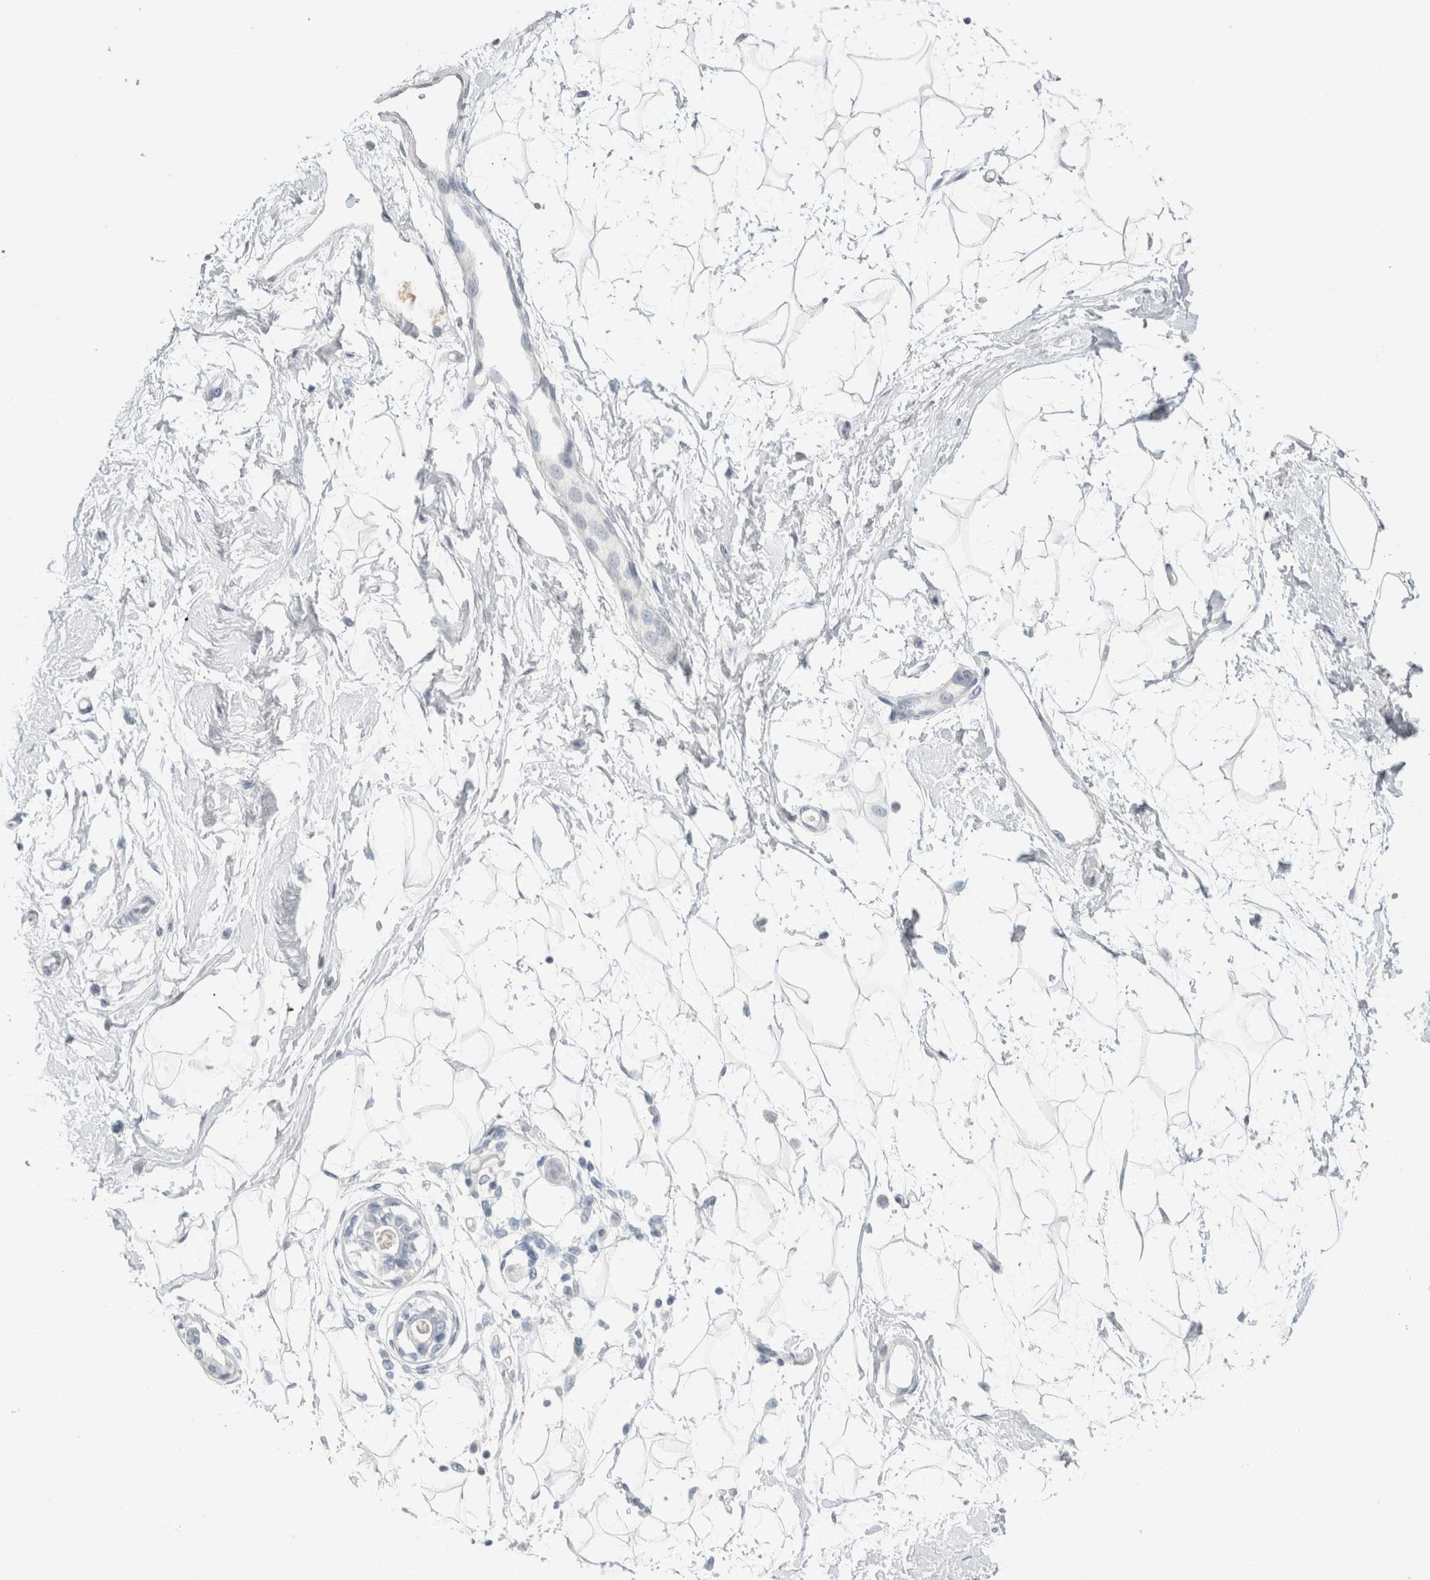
{"staining": {"intensity": "negative", "quantity": "none", "location": "none"}, "tissue": "breast", "cell_type": "Adipocytes", "image_type": "normal", "snomed": [{"axis": "morphology", "description": "Normal tissue, NOS"}, {"axis": "topography", "description": "Breast"}], "caption": "Histopathology image shows no protein expression in adipocytes of benign breast.", "gene": "SLC6A1", "patient": {"sex": "female", "age": 45}}